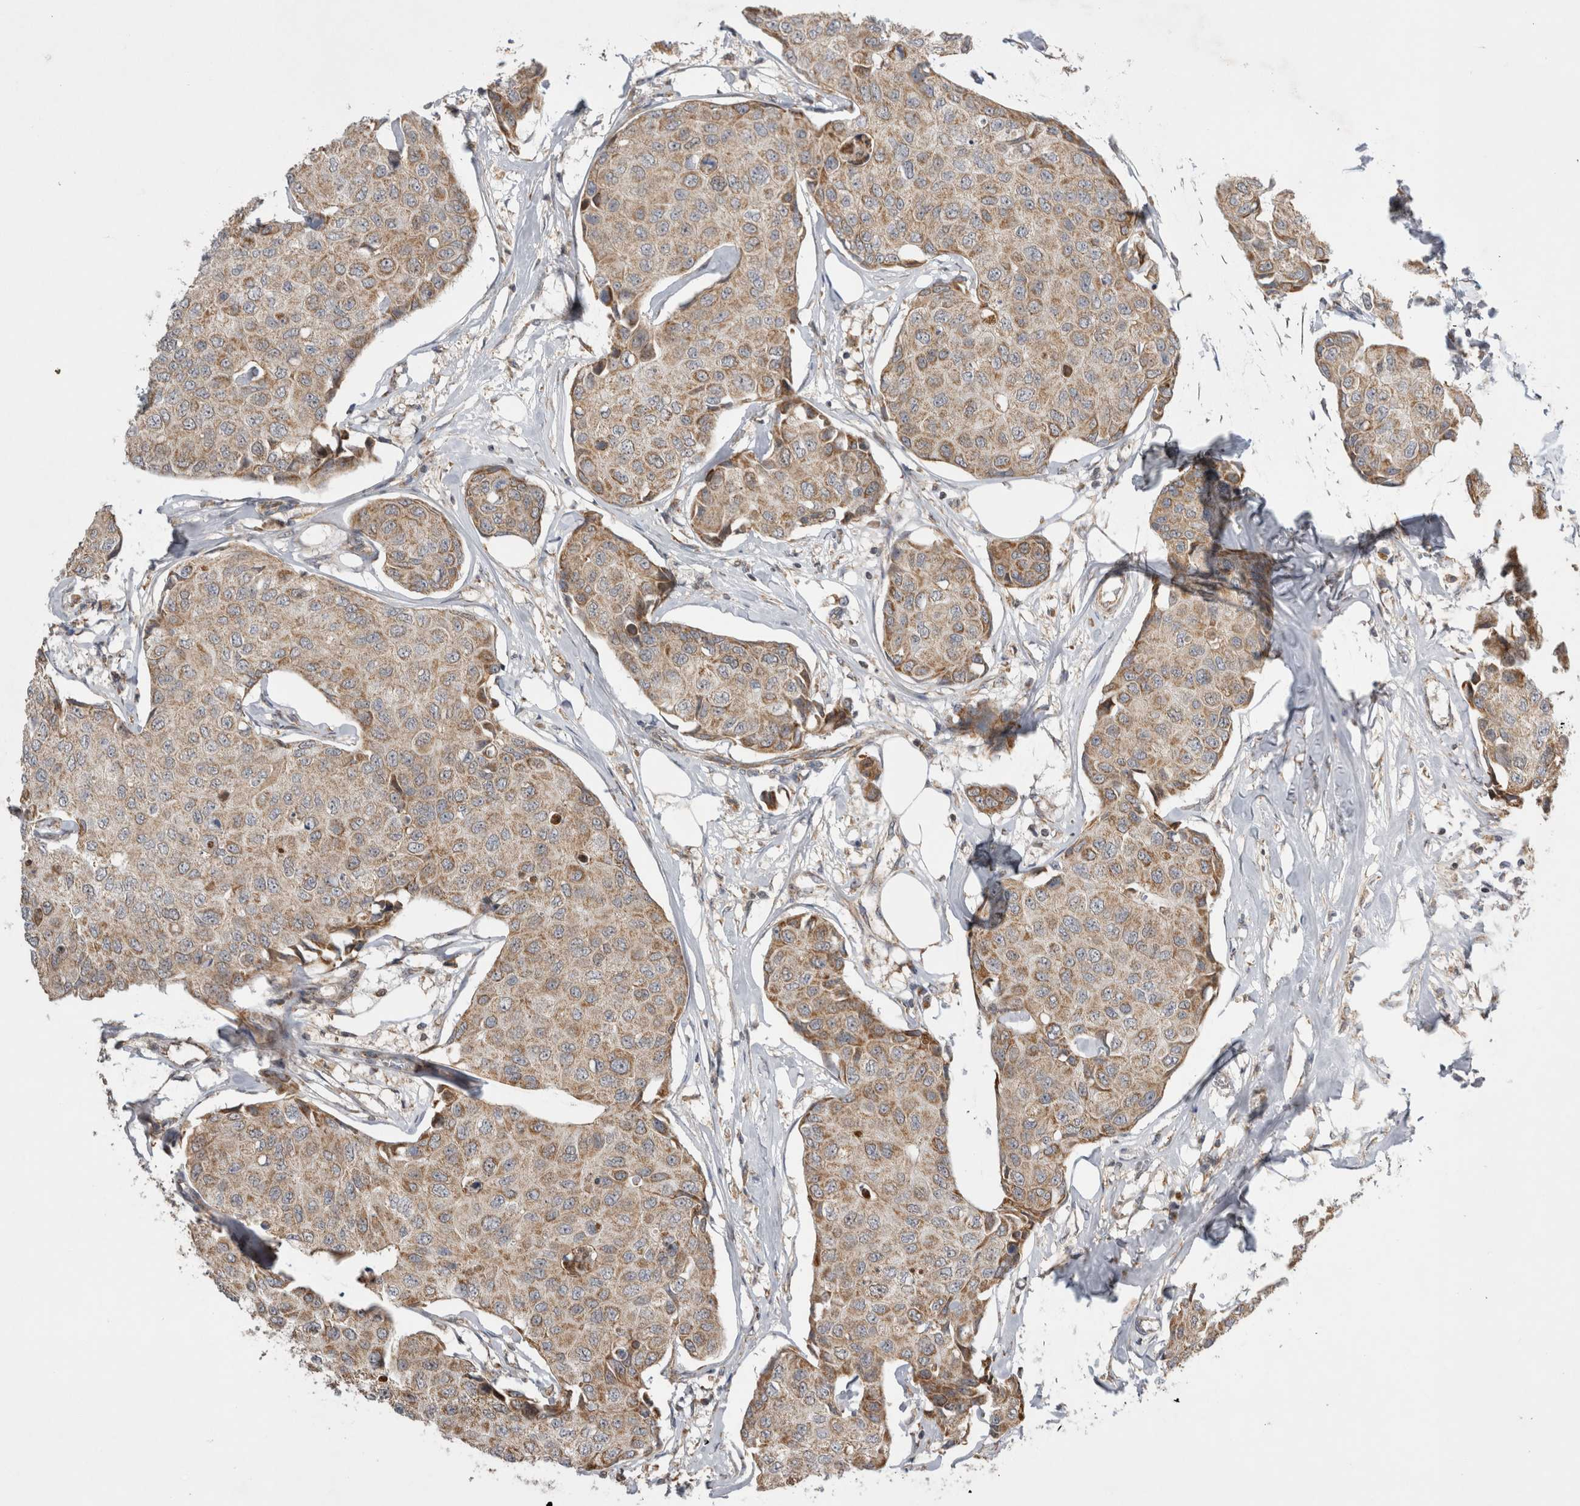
{"staining": {"intensity": "weak", "quantity": ">75%", "location": "cytoplasmic/membranous"}, "tissue": "breast cancer", "cell_type": "Tumor cells", "image_type": "cancer", "snomed": [{"axis": "morphology", "description": "Duct carcinoma"}, {"axis": "topography", "description": "Breast"}], "caption": "This photomicrograph displays immunohistochemistry (IHC) staining of breast cancer (intraductal carcinoma), with low weak cytoplasmic/membranous positivity in approximately >75% of tumor cells.", "gene": "KCNIP1", "patient": {"sex": "female", "age": 80}}